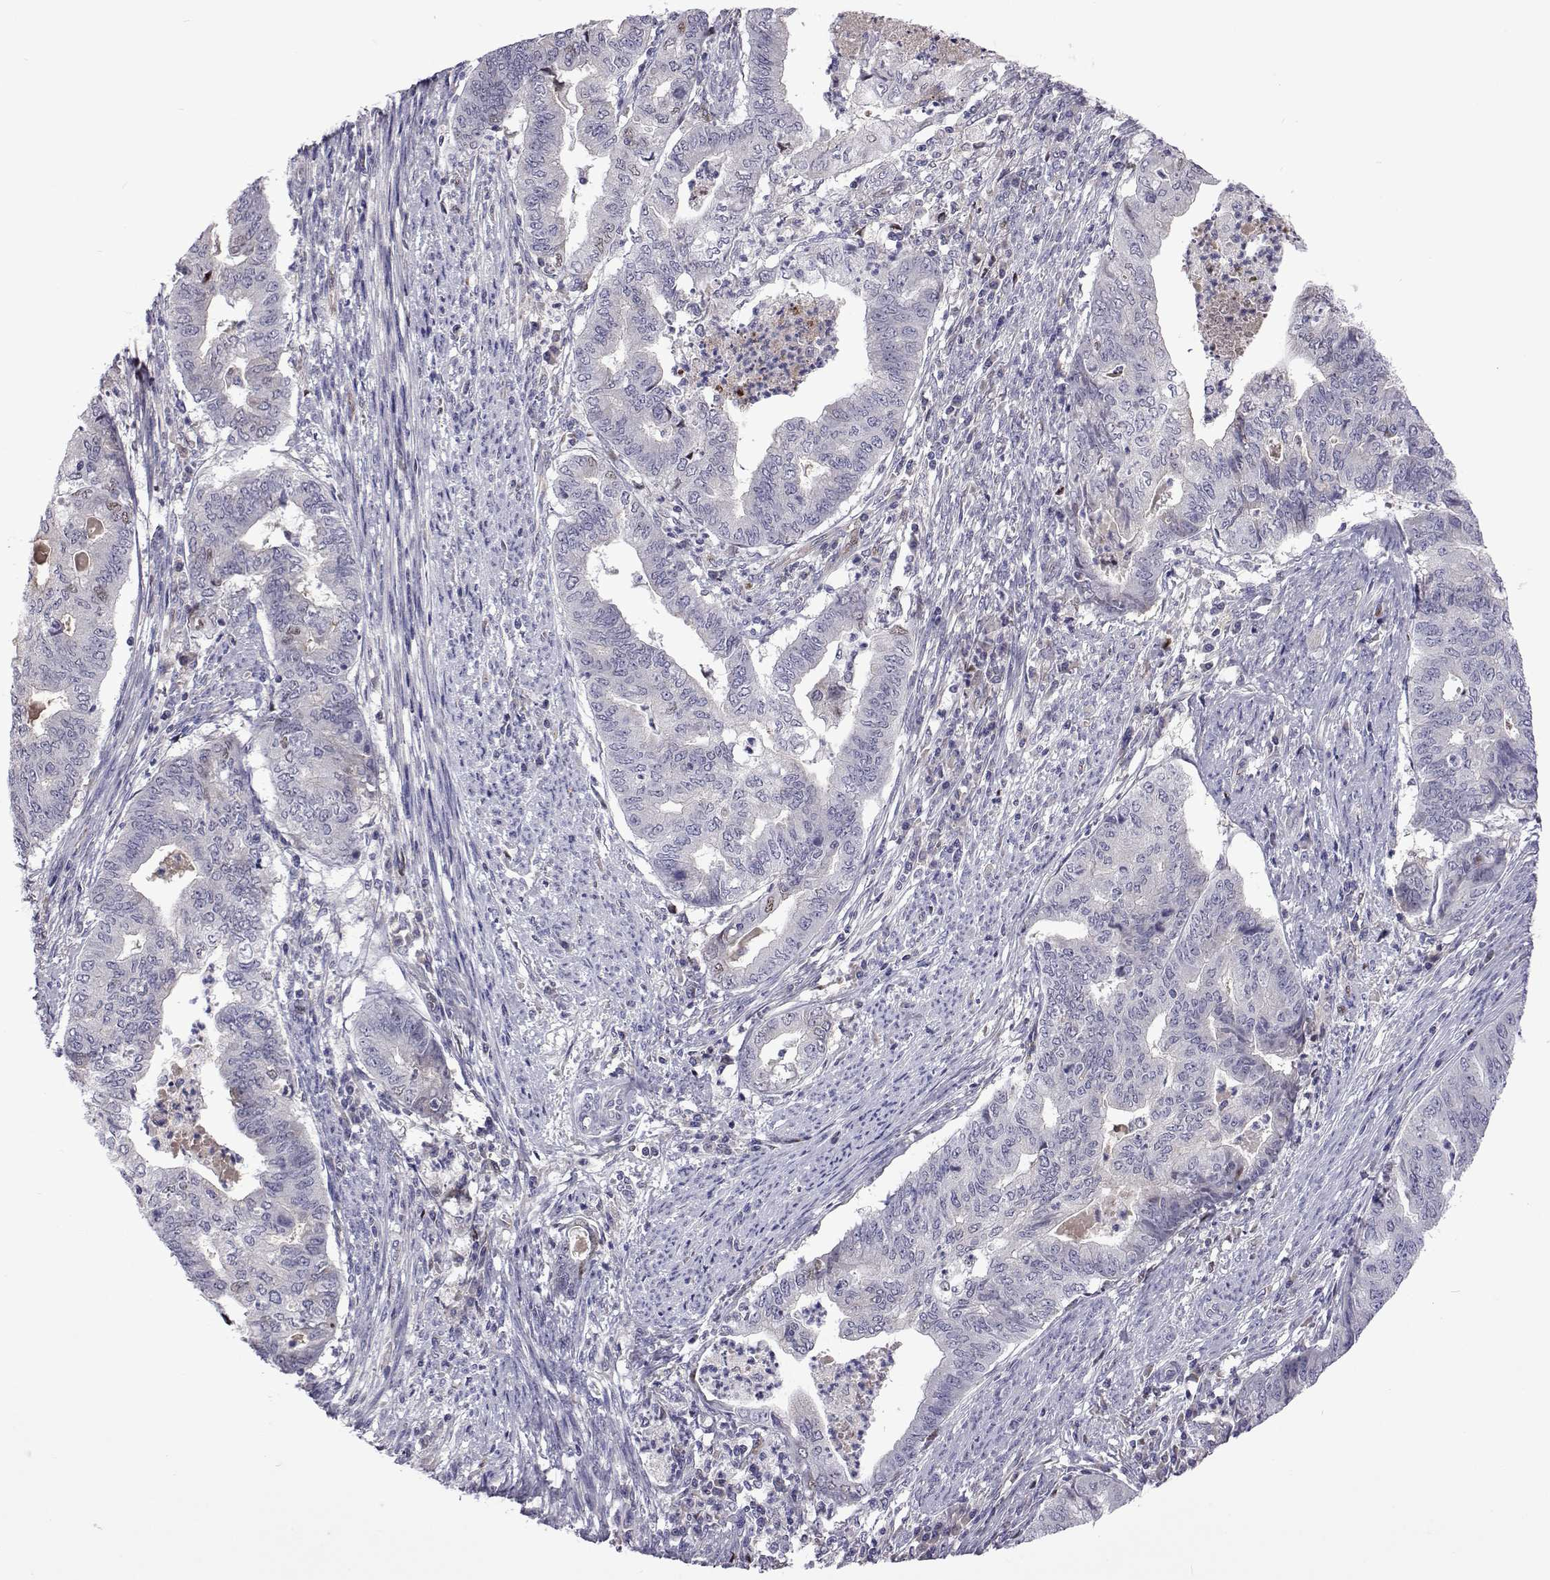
{"staining": {"intensity": "negative", "quantity": "none", "location": "none"}, "tissue": "endometrial cancer", "cell_type": "Tumor cells", "image_type": "cancer", "snomed": [{"axis": "morphology", "description": "Adenocarcinoma, NOS"}, {"axis": "topography", "description": "Endometrium"}], "caption": "There is no significant expression in tumor cells of endometrial cancer.", "gene": "TCF15", "patient": {"sex": "female", "age": 79}}